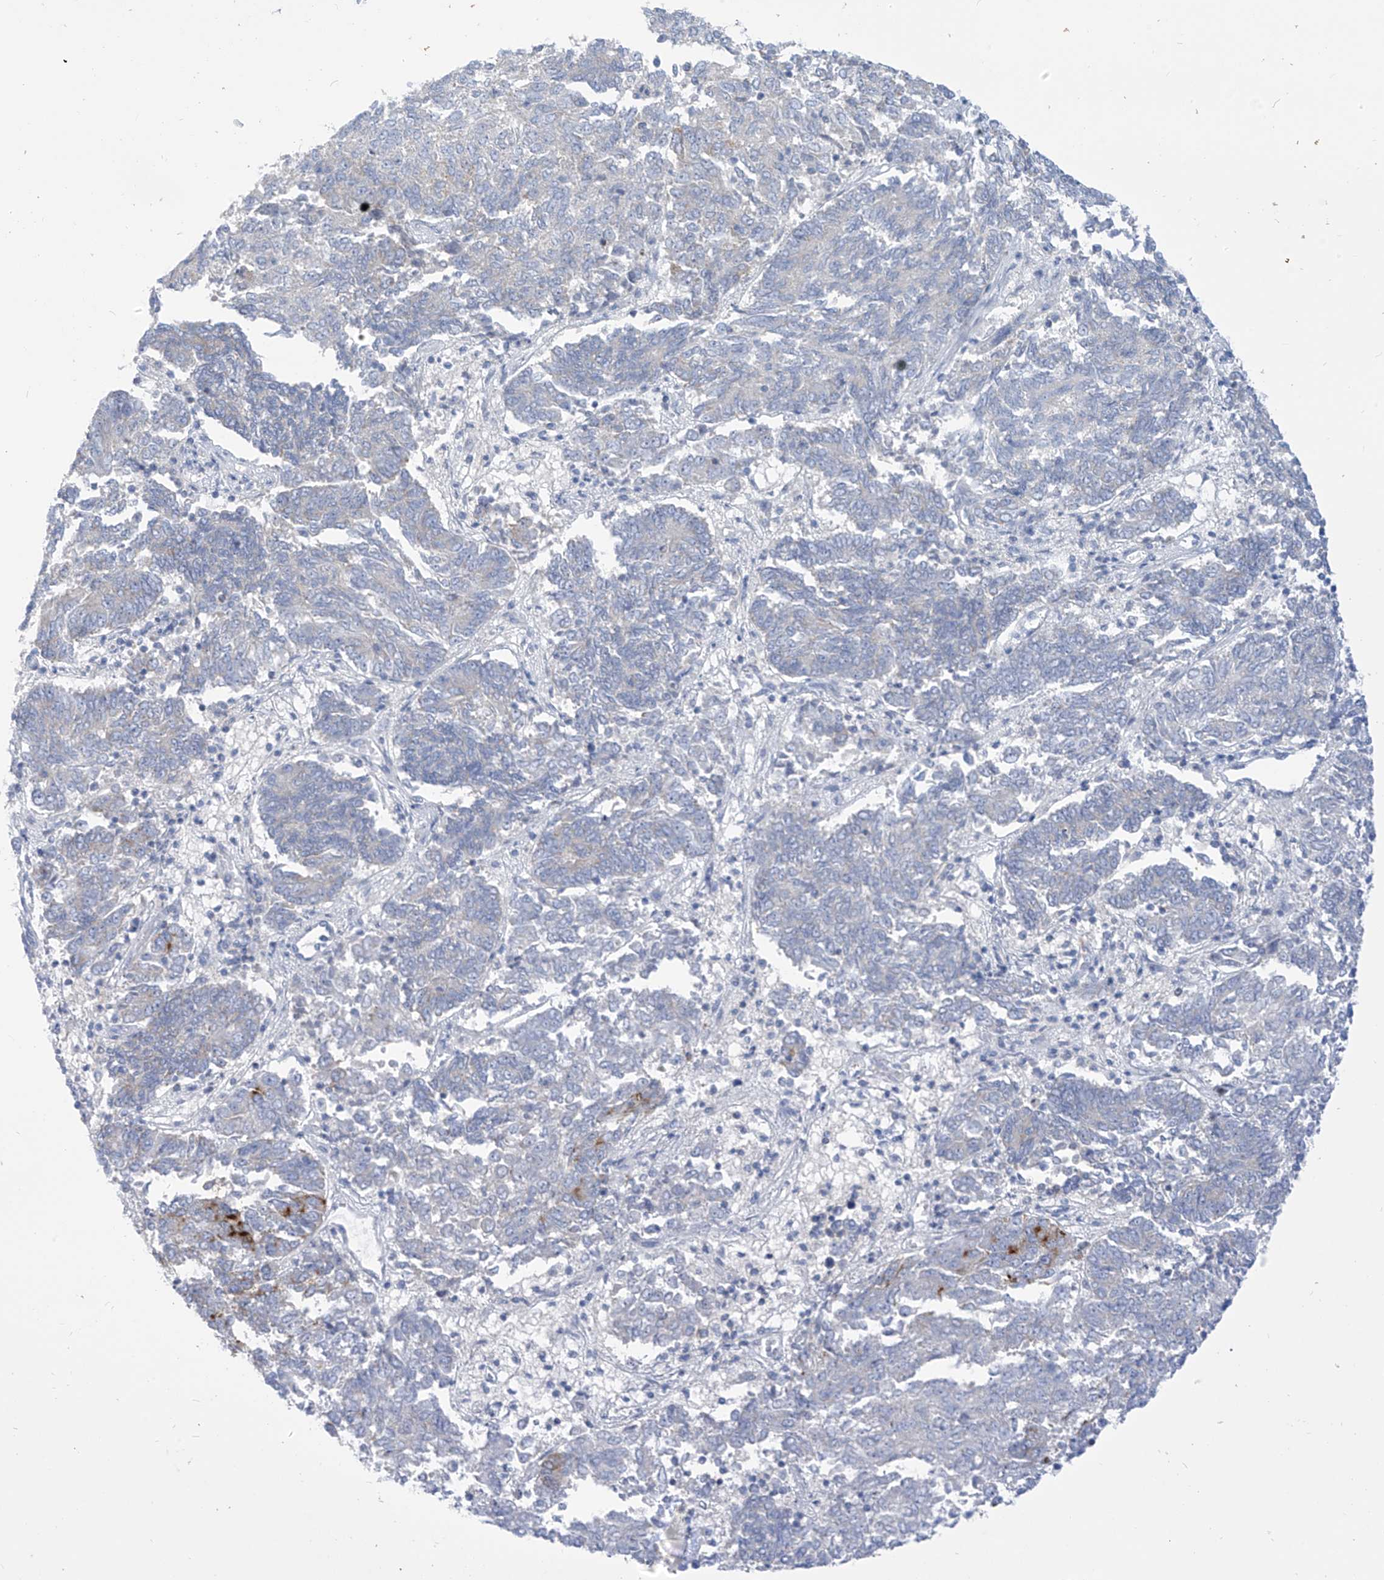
{"staining": {"intensity": "negative", "quantity": "none", "location": "none"}, "tissue": "endometrial cancer", "cell_type": "Tumor cells", "image_type": "cancer", "snomed": [{"axis": "morphology", "description": "Adenocarcinoma, NOS"}, {"axis": "topography", "description": "Endometrium"}], "caption": "Endometrial cancer (adenocarcinoma) was stained to show a protein in brown. There is no significant staining in tumor cells. (Brightfield microscopy of DAB IHC at high magnification).", "gene": "FABP2", "patient": {"sex": "female", "age": 80}}